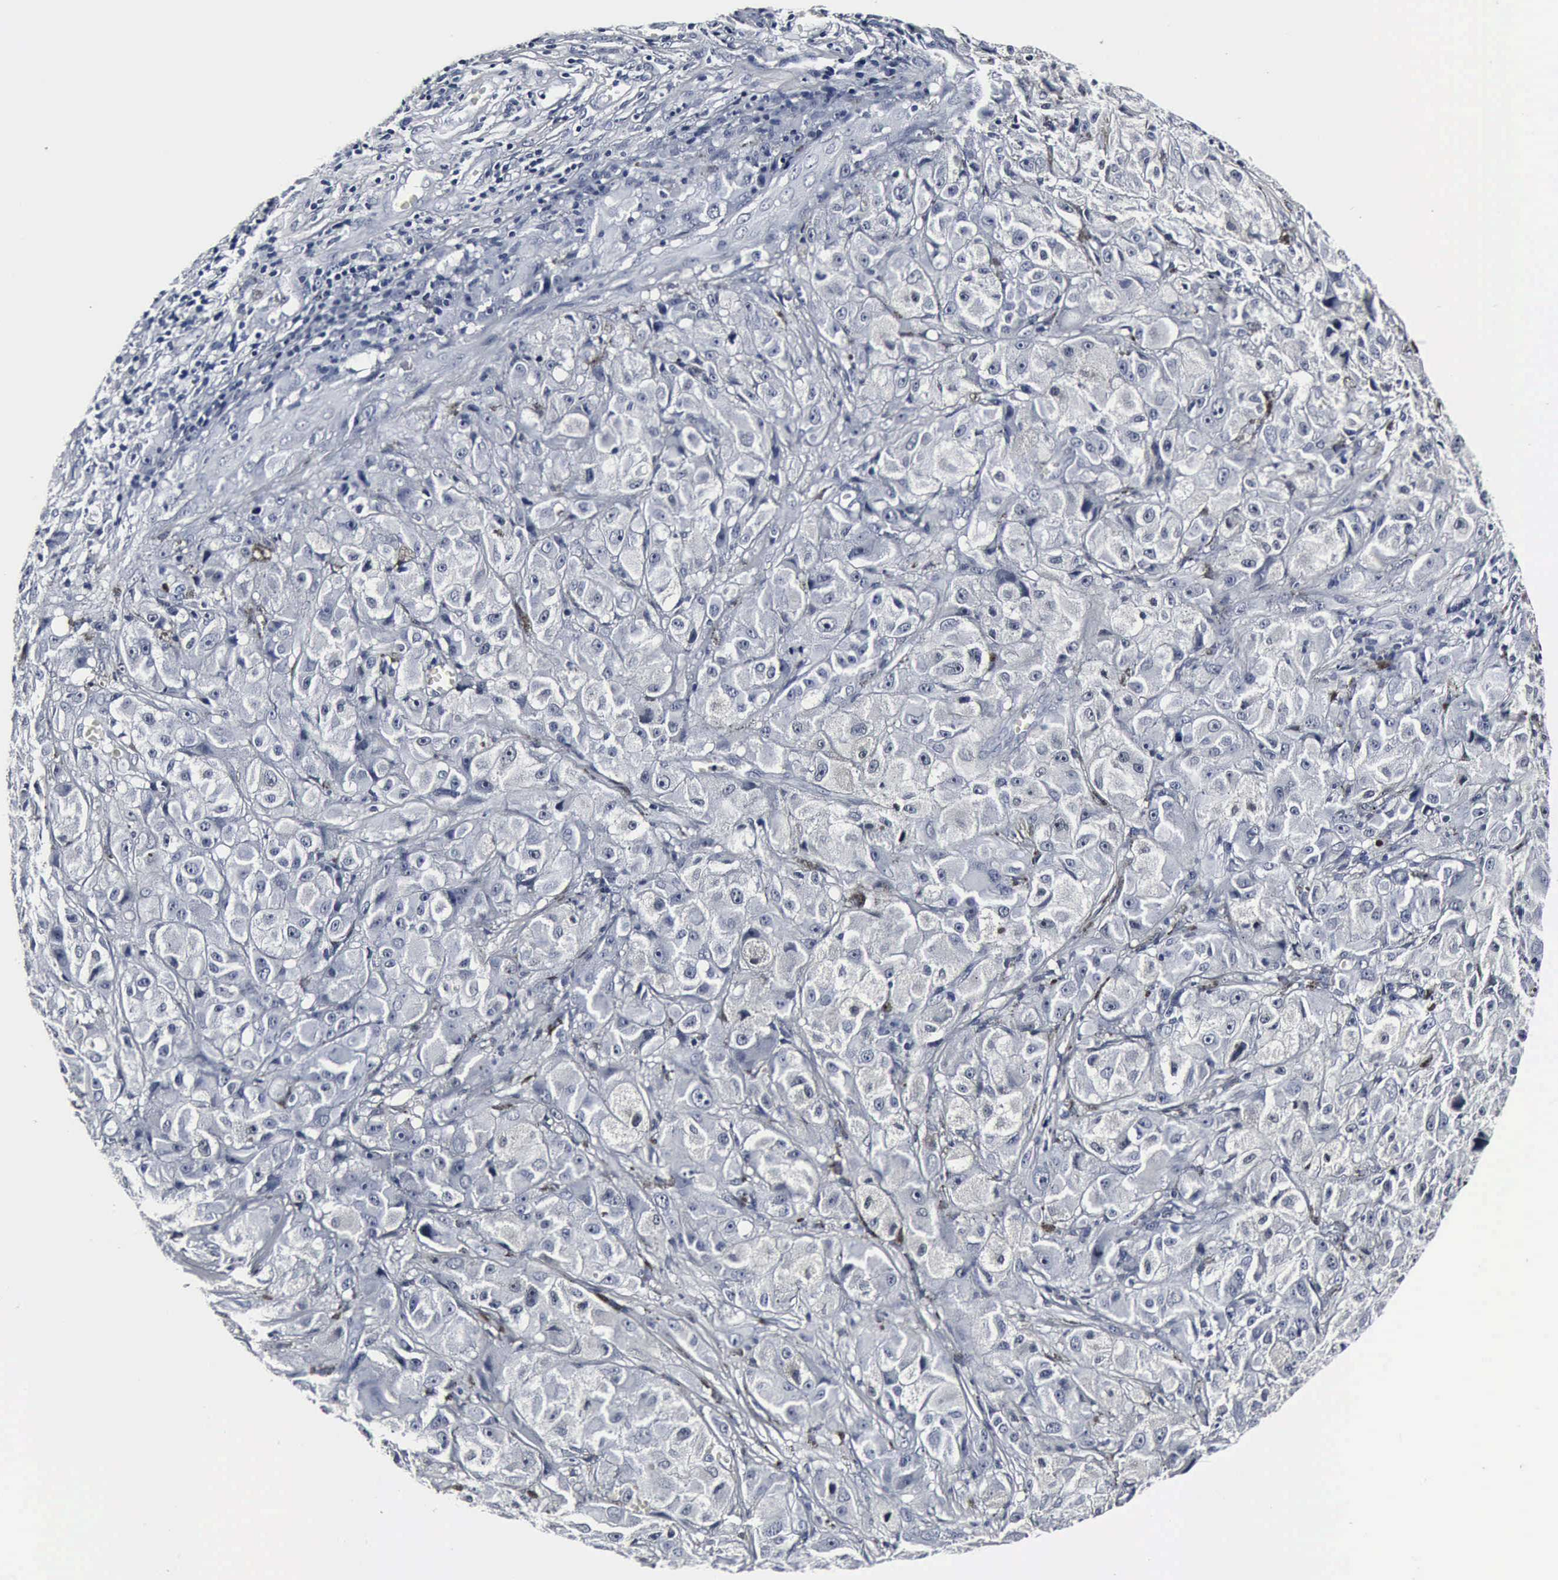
{"staining": {"intensity": "negative", "quantity": "none", "location": "none"}, "tissue": "melanoma", "cell_type": "Tumor cells", "image_type": "cancer", "snomed": [{"axis": "morphology", "description": "Malignant melanoma, NOS"}, {"axis": "topography", "description": "Skin"}], "caption": "Tumor cells are negative for protein expression in human melanoma.", "gene": "SNAP25", "patient": {"sex": "male", "age": 56}}